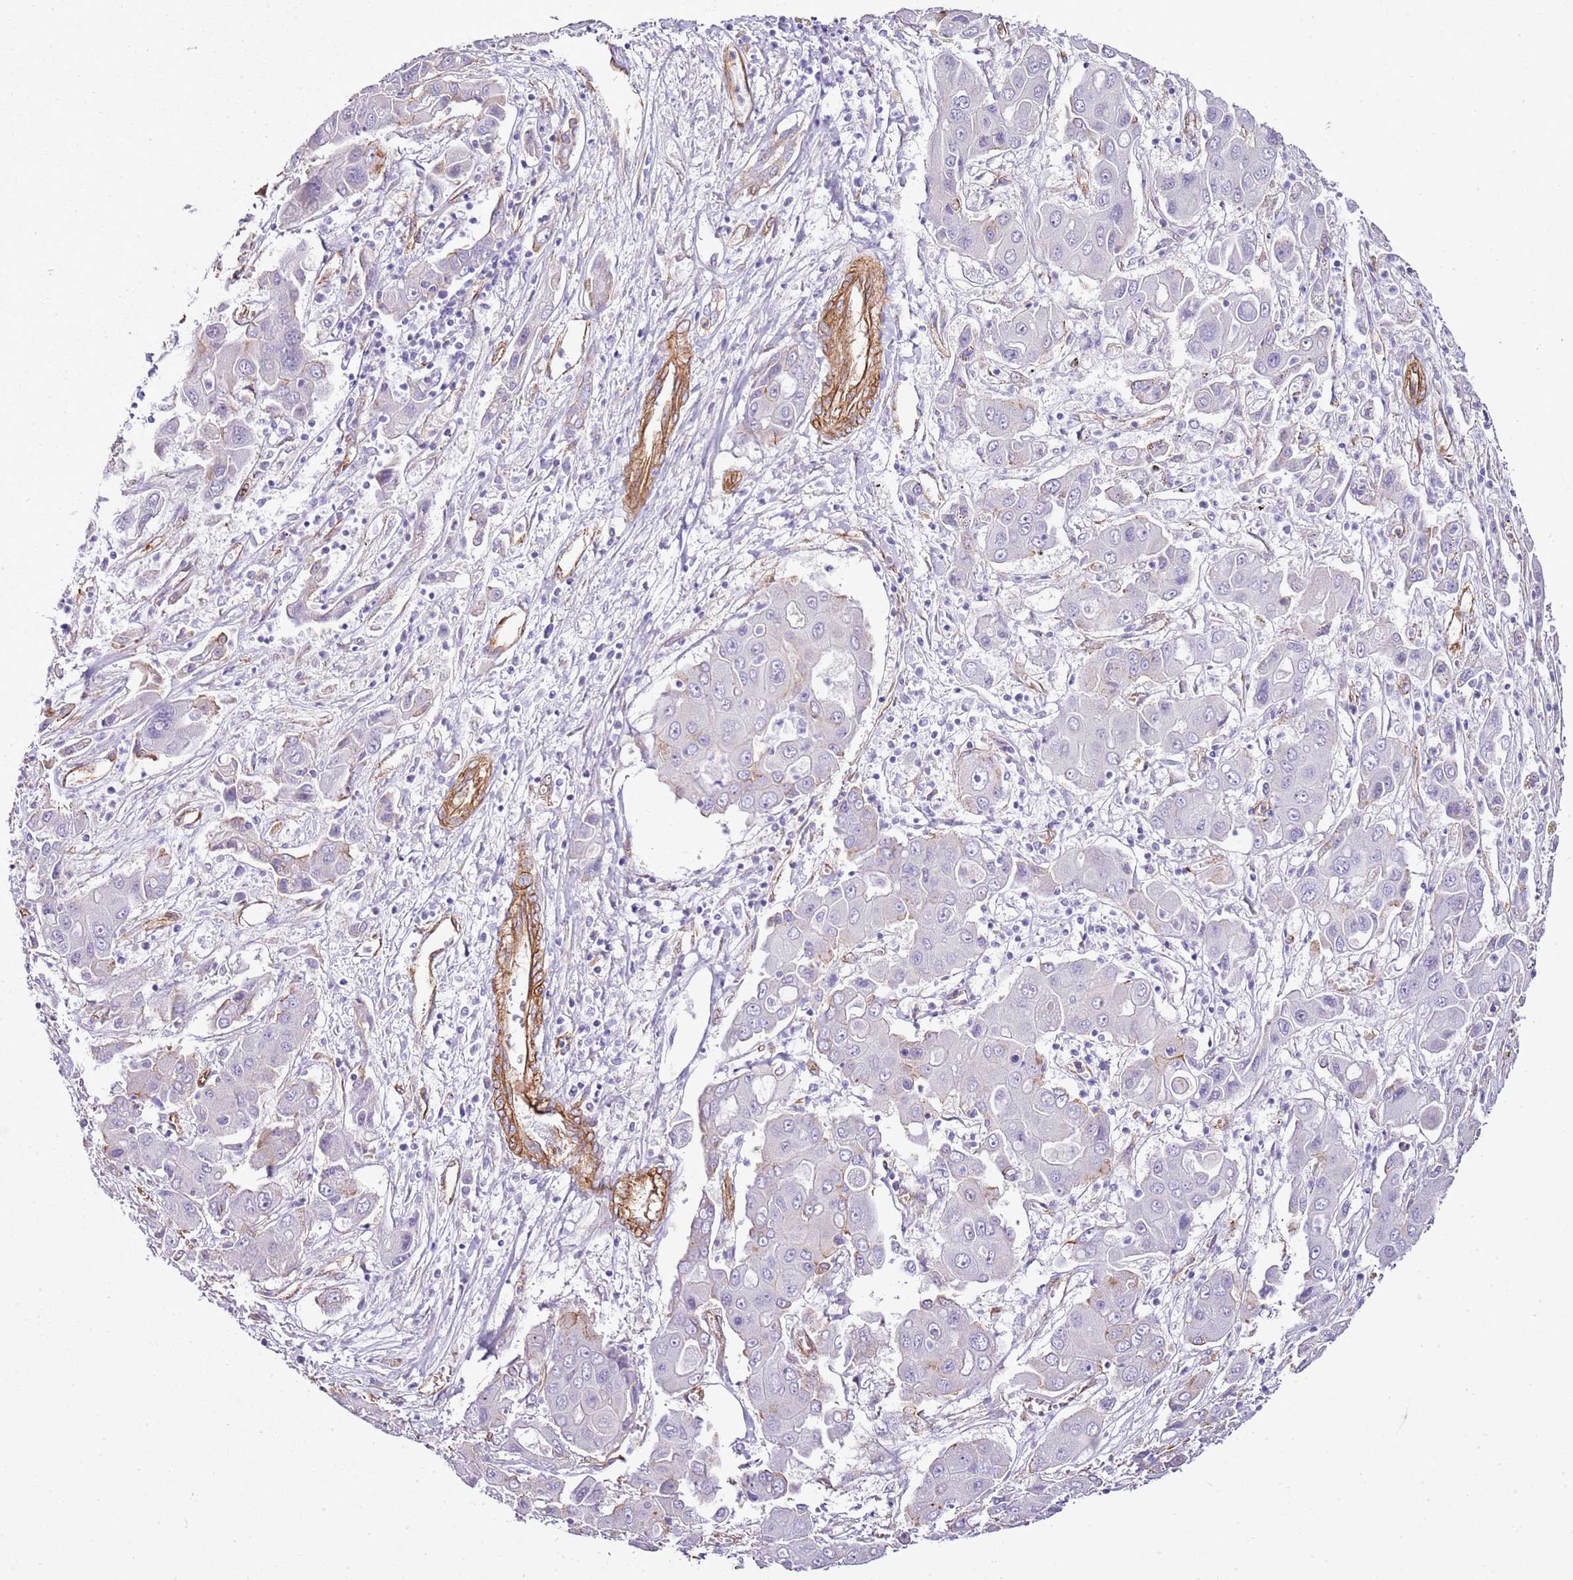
{"staining": {"intensity": "negative", "quantity": "none", "location": "none"}, "tissue": "liver cancer", "cell_type": "Tumor cells", "image_type": "cancer", "snomed": [{"axis": "morphology", "description": "Cholangiocarcinoma"}, {"axis": "topography", "description": "Liver"}], "caption": "Tumor cells are negative for brown protein staining in liver cancer (cholangiocarcinoma). (DAB (3,3'-diaminobenzidine) immunohistochemistry visualized using brightfield microscopy, high magnification).", "gene": "CTDSPL", "patient": {"sex": "male", "age": 67}}